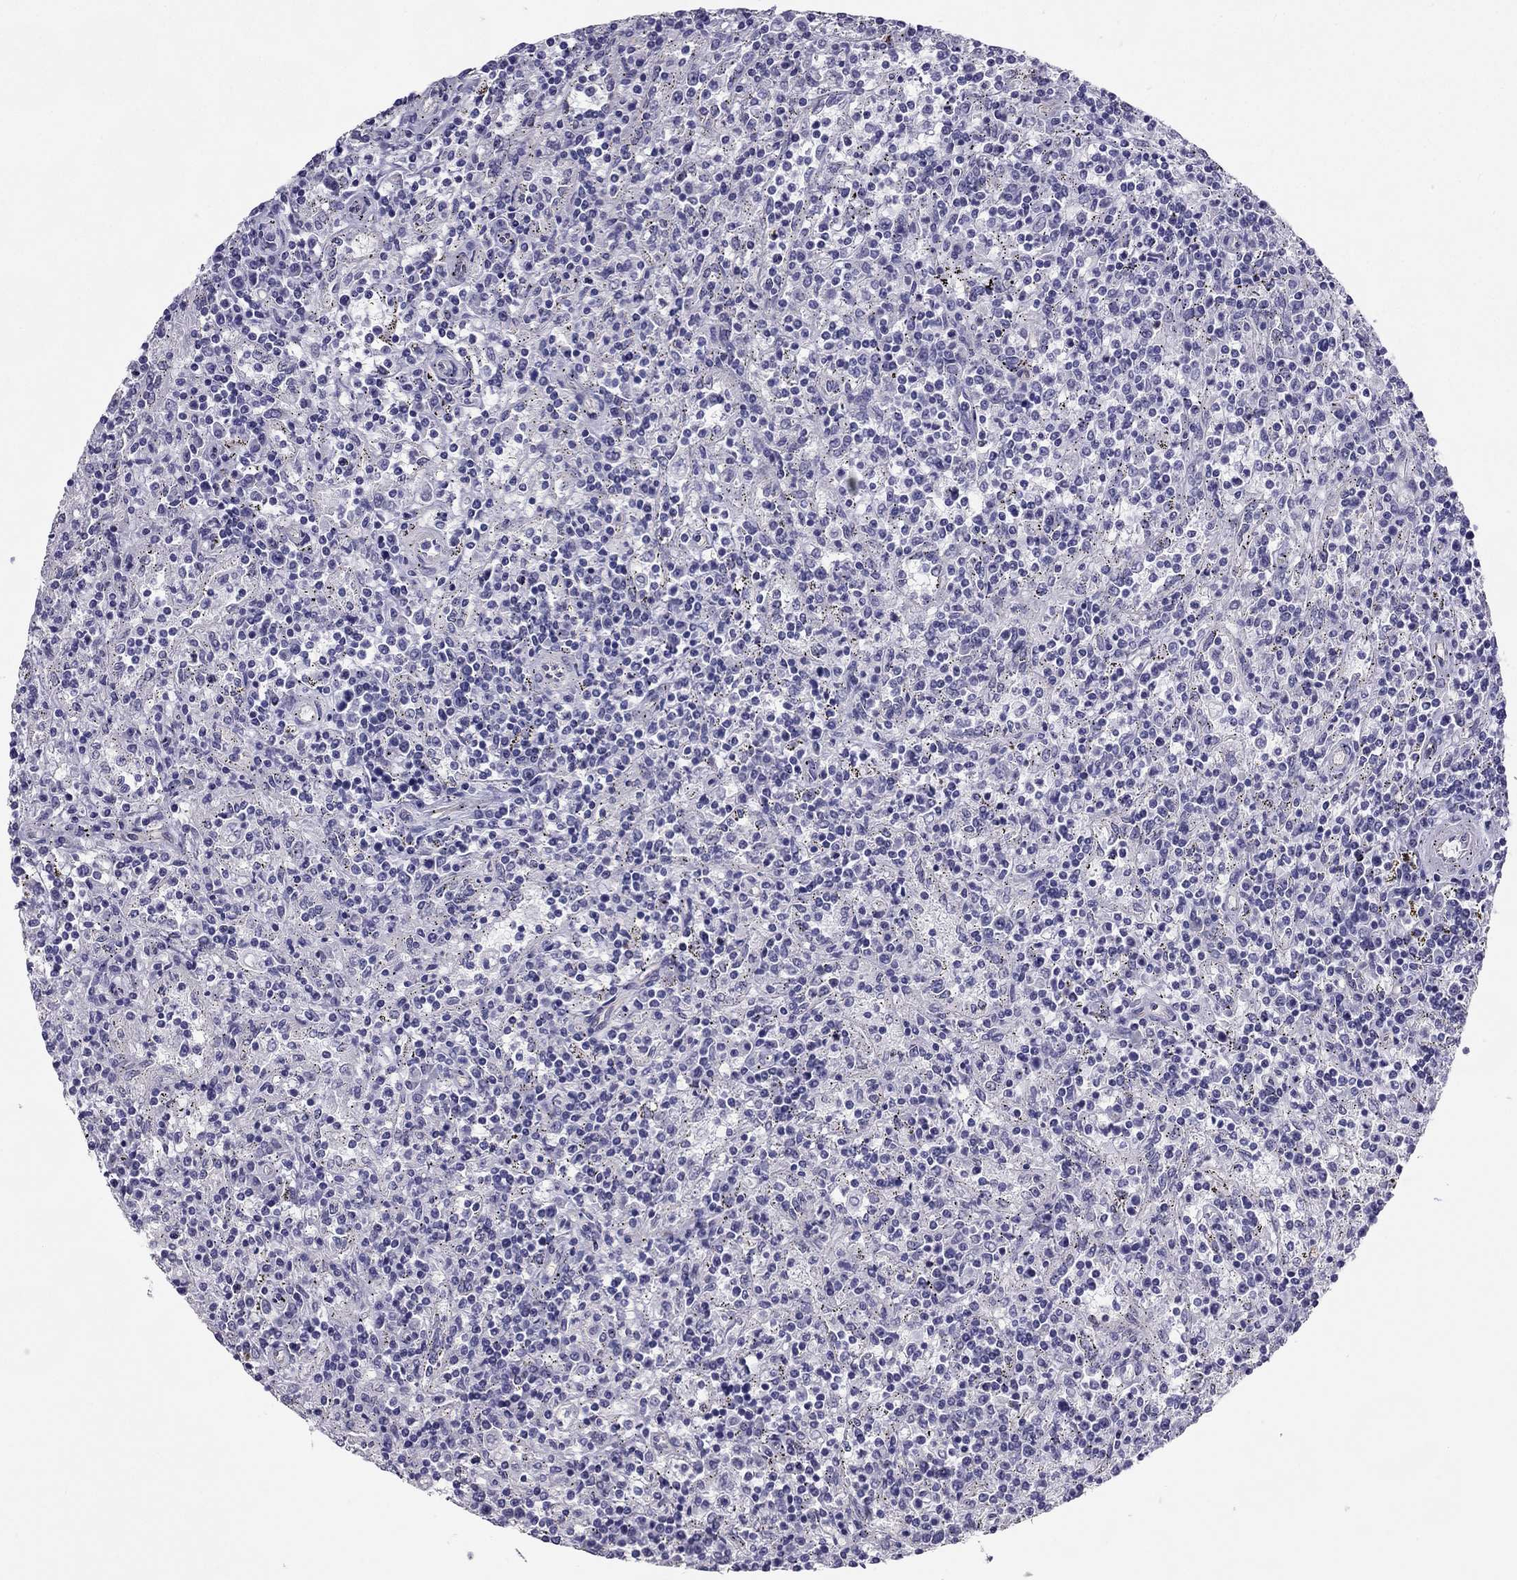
{"staining": {"intensity": "negative", "quantity": "none", "location": "none"}, "tissue": "lymphoma", "cell_type": "Tumor cells", "image_type": "cancer", "snomed": [{"axis": "morphology", "description": "Malignant lymphoma, non-Hodgkin's type, Low grade"}, {"axis": "topography", "description": "Spleen"}], "caption": "The IHC micrograph has no significant positivity in tumor cells of lymphoma tissue.", "gene": "PDE6A", "patient": {"sex": "male", "age": 62}}